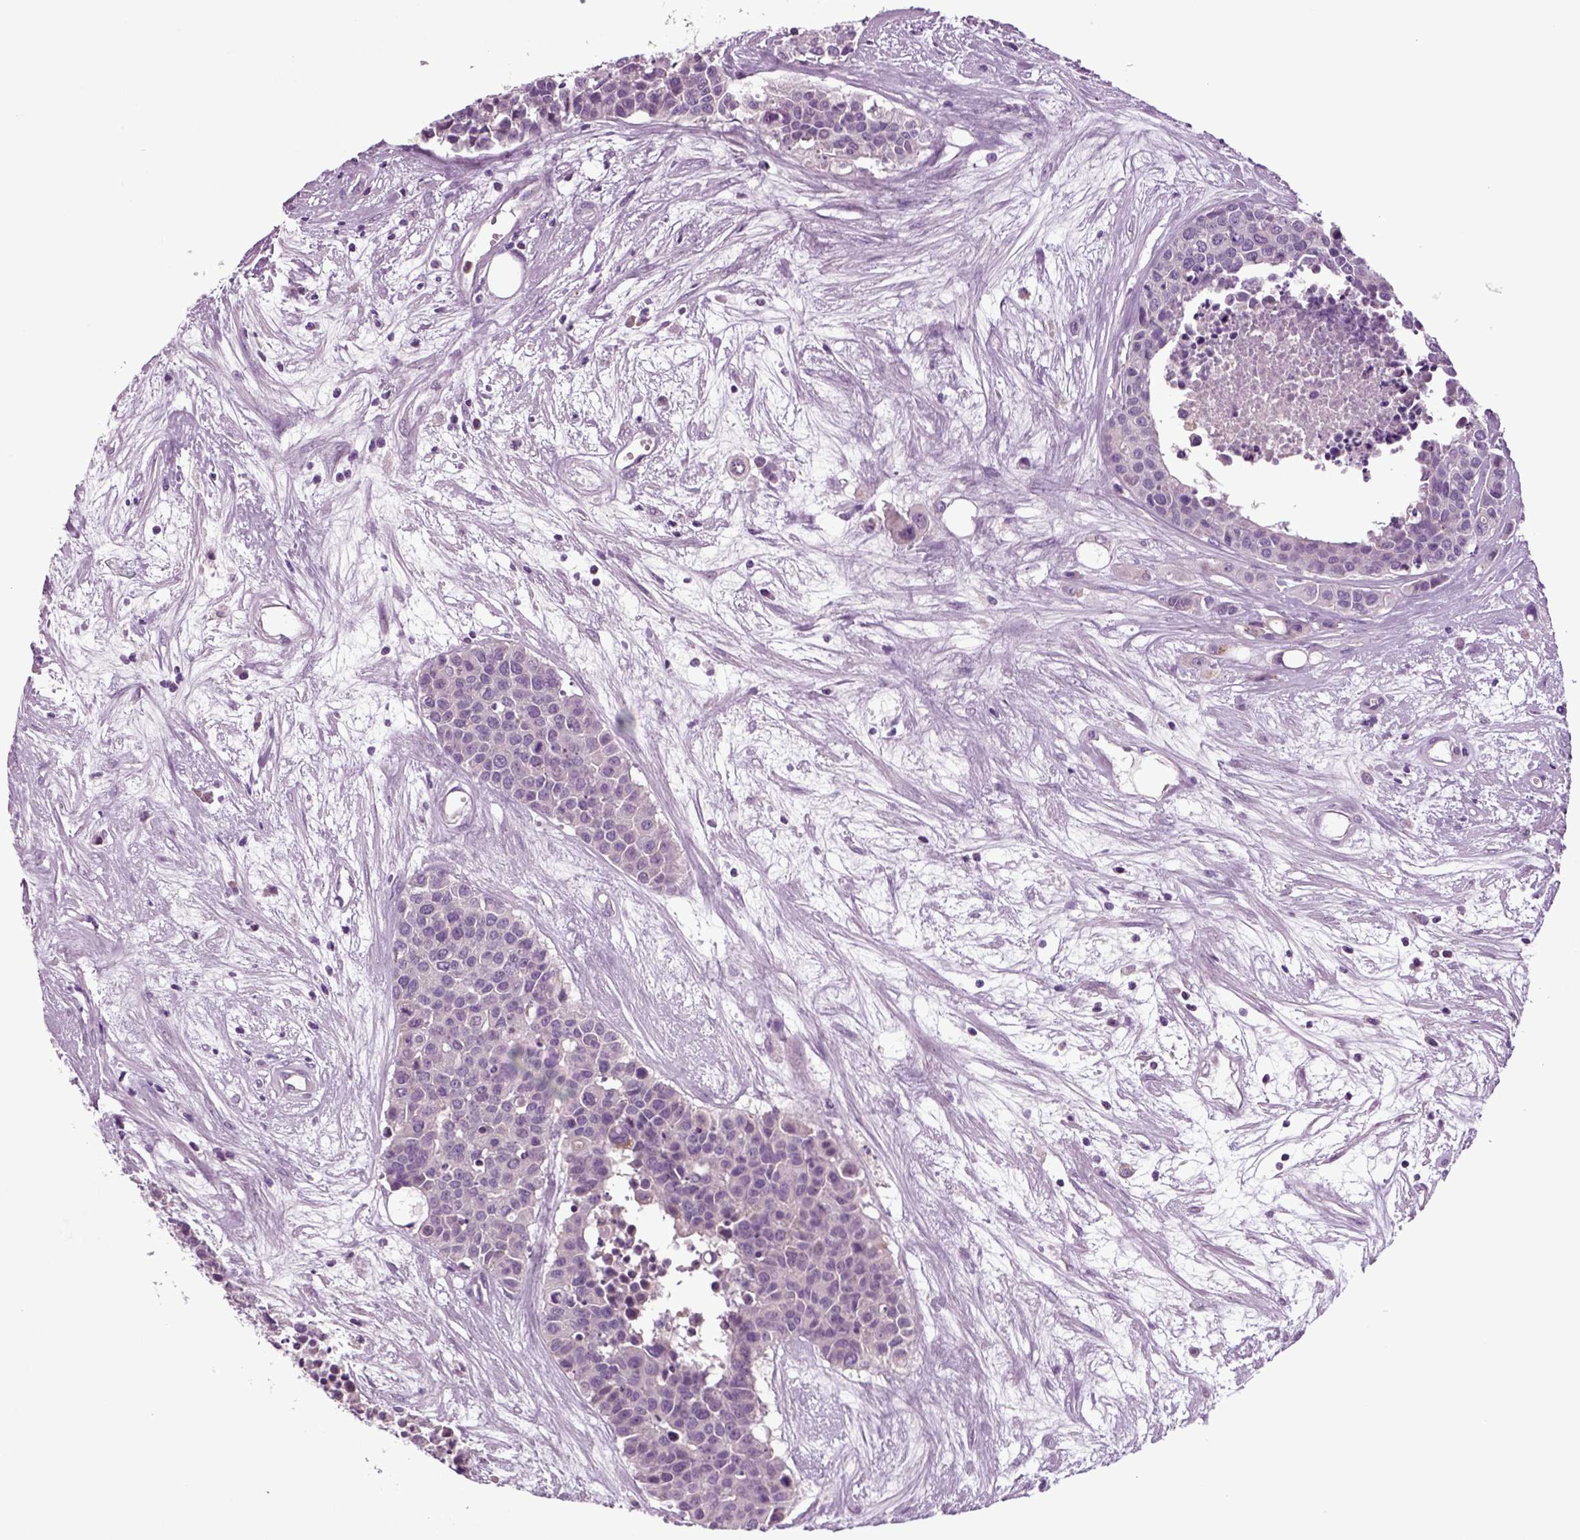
{"staining": {"intensity": "negative", "quantity": "none", "location": "none"}, "tissue": "carcinoid", "cell_type": "Tumor cells", "image_type": "cancer", "snomed": [{"axis": "morphology", "description": "Carcinoid, malignant, NOS"}, {"axis": "topography", "description": "Colon"}], "caption": "A micrograph of carcinoid stained for a protein demonstrates no brown staining in tumor cells.", "gene": "FGF11", "patient": {"sex": "male", "age": 81}}